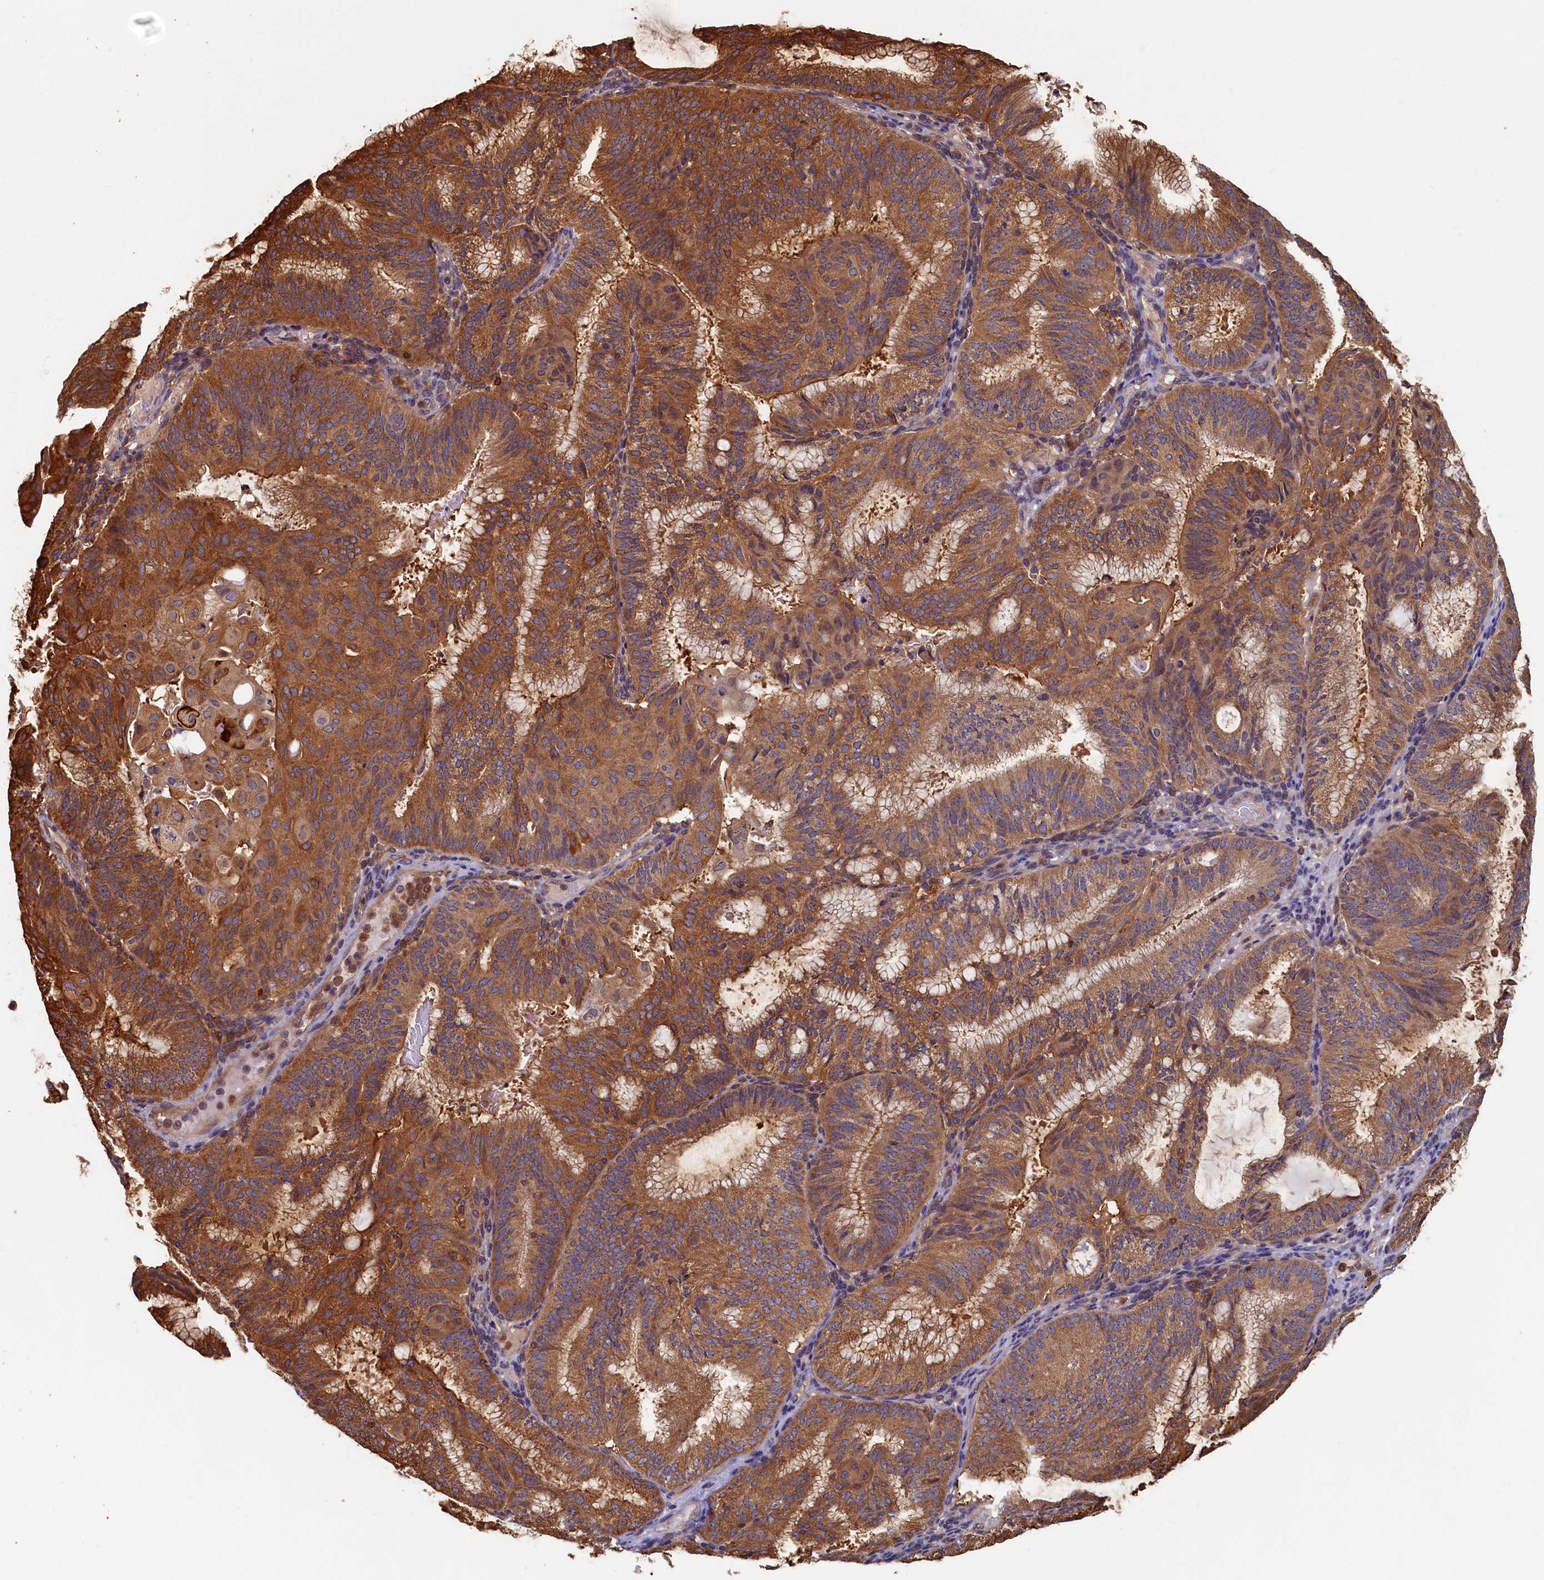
{"staining": {"intensity": "moderate", "quantity": ">75%", "location": "cytoplasmic/membranous"}, "tissue": "endometrial cancer", "cell_type": "Tumor cells", "image_type": "cancer", "snomed": [{"axis": "morphology", "description": "Adenocarcinoma, NOS"}, {"axis": "topography", "description": "Endometrium"}], "caption": "Immunohistochemistry staining of endometrial cancer (adenocarcinoma), which shows medium levels of moderate cytoplasmic/membranous expression in approximately >75% of tumor cells indicating moderate cytoplasmic/membranous protein positivity. The staining was performed using DAB (brown) for protein detection and nuclei were counterstained in hematoxylin (blue).", "gene": "TIMM8B", "patient": {"sex": "female", "age": 49}}